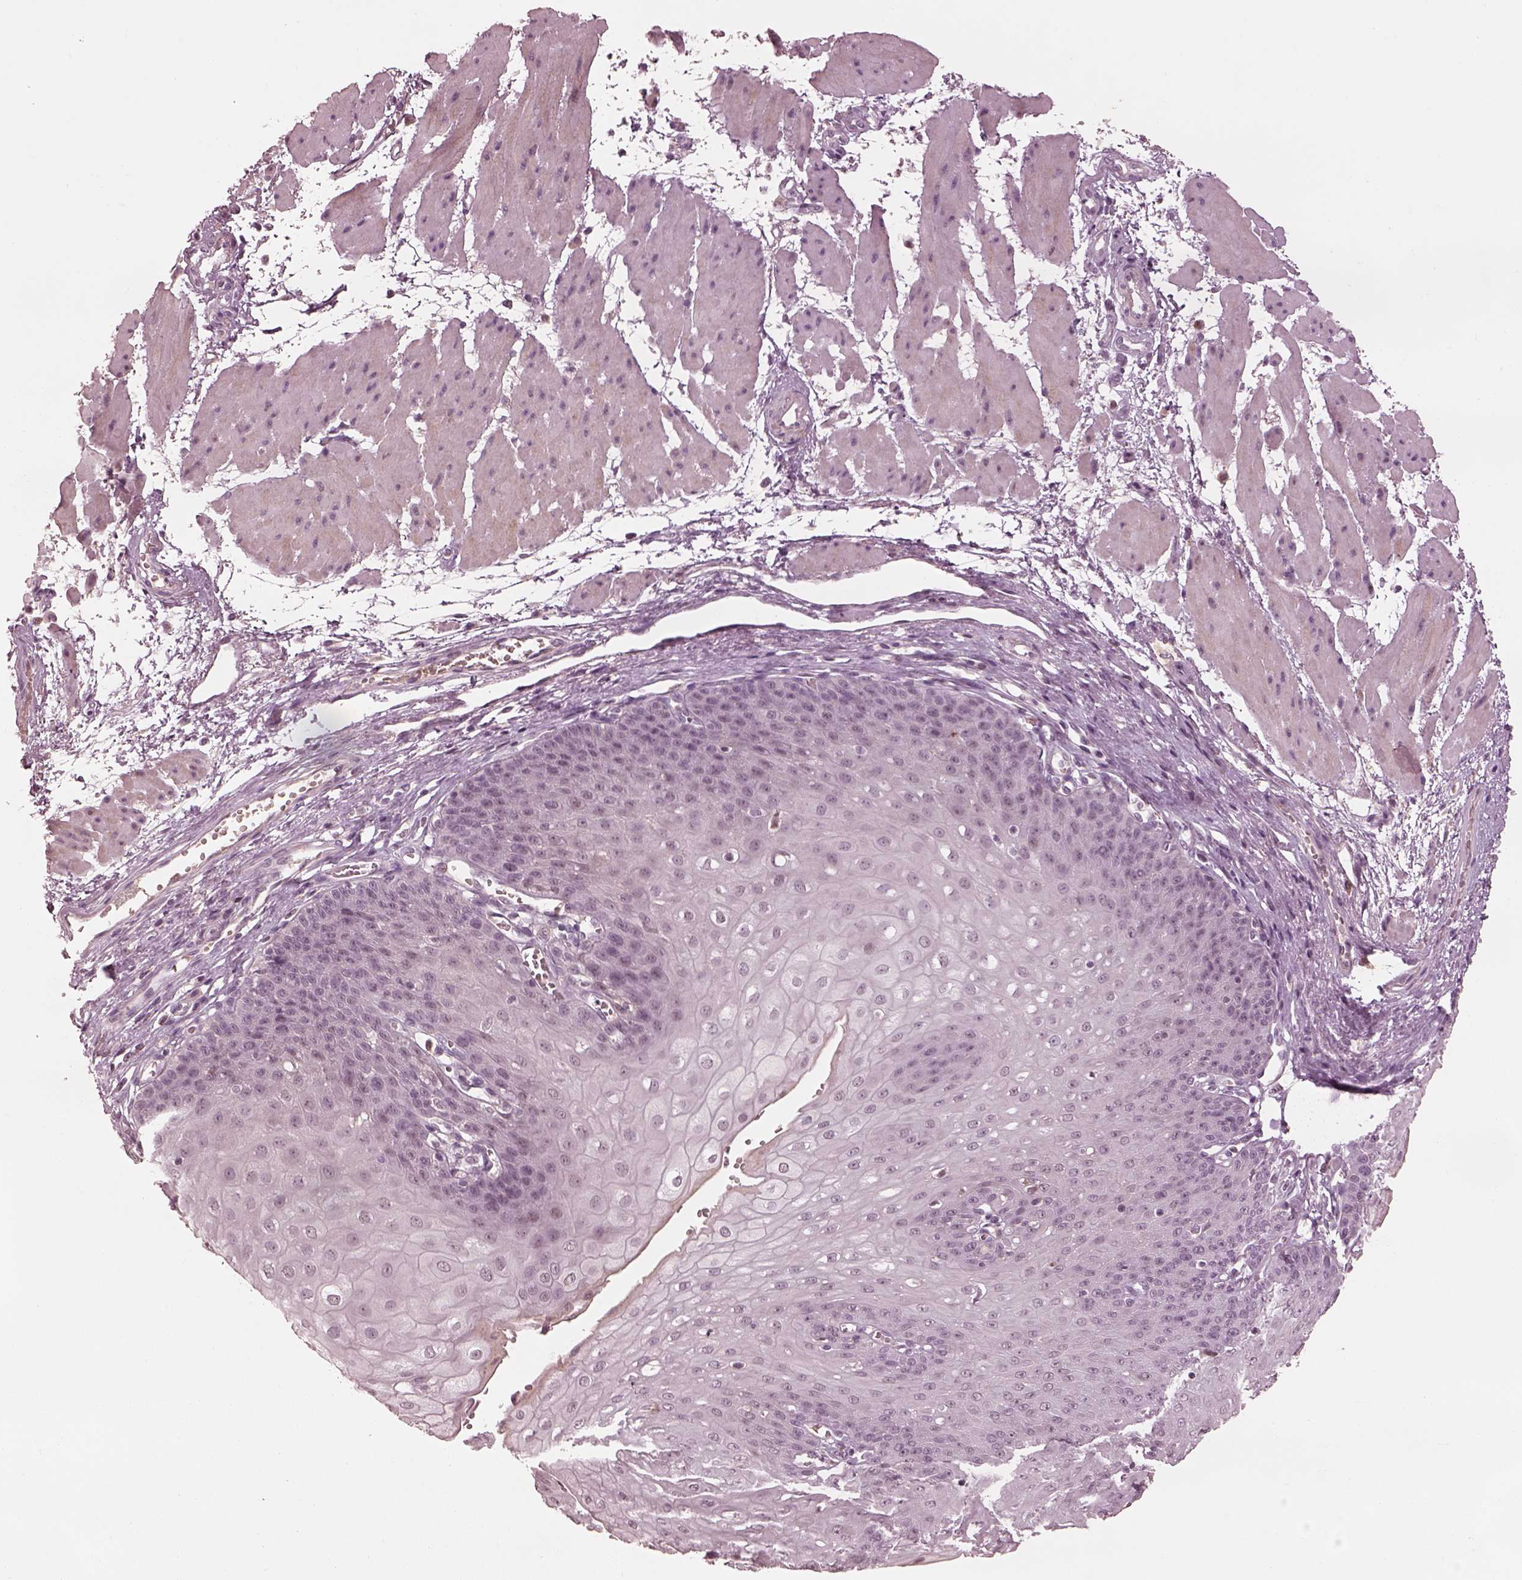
{"staining": {"intensity": "negative", "quantity": "none", "location": "none"}, "tissue": "esophagus", "cell_type": "Squamous epithelial cells", "image_type": "normal", "snomed": [{"axis": "morphology", "description": "Normal tissue, NOS"}, {"axis": "topography", "description": "Esophagus"}], "caption": "IHC photomicrograph of benign esophagus: human esophagus stained with DAB (3,3'-diaminobenzidine) shows no significant protein expression in squamous epithelial cells. (IHC, brightfield microscopy, high magnification).", "gene": "KCNA2", "patient": {"sex": "male", "age": 71}}